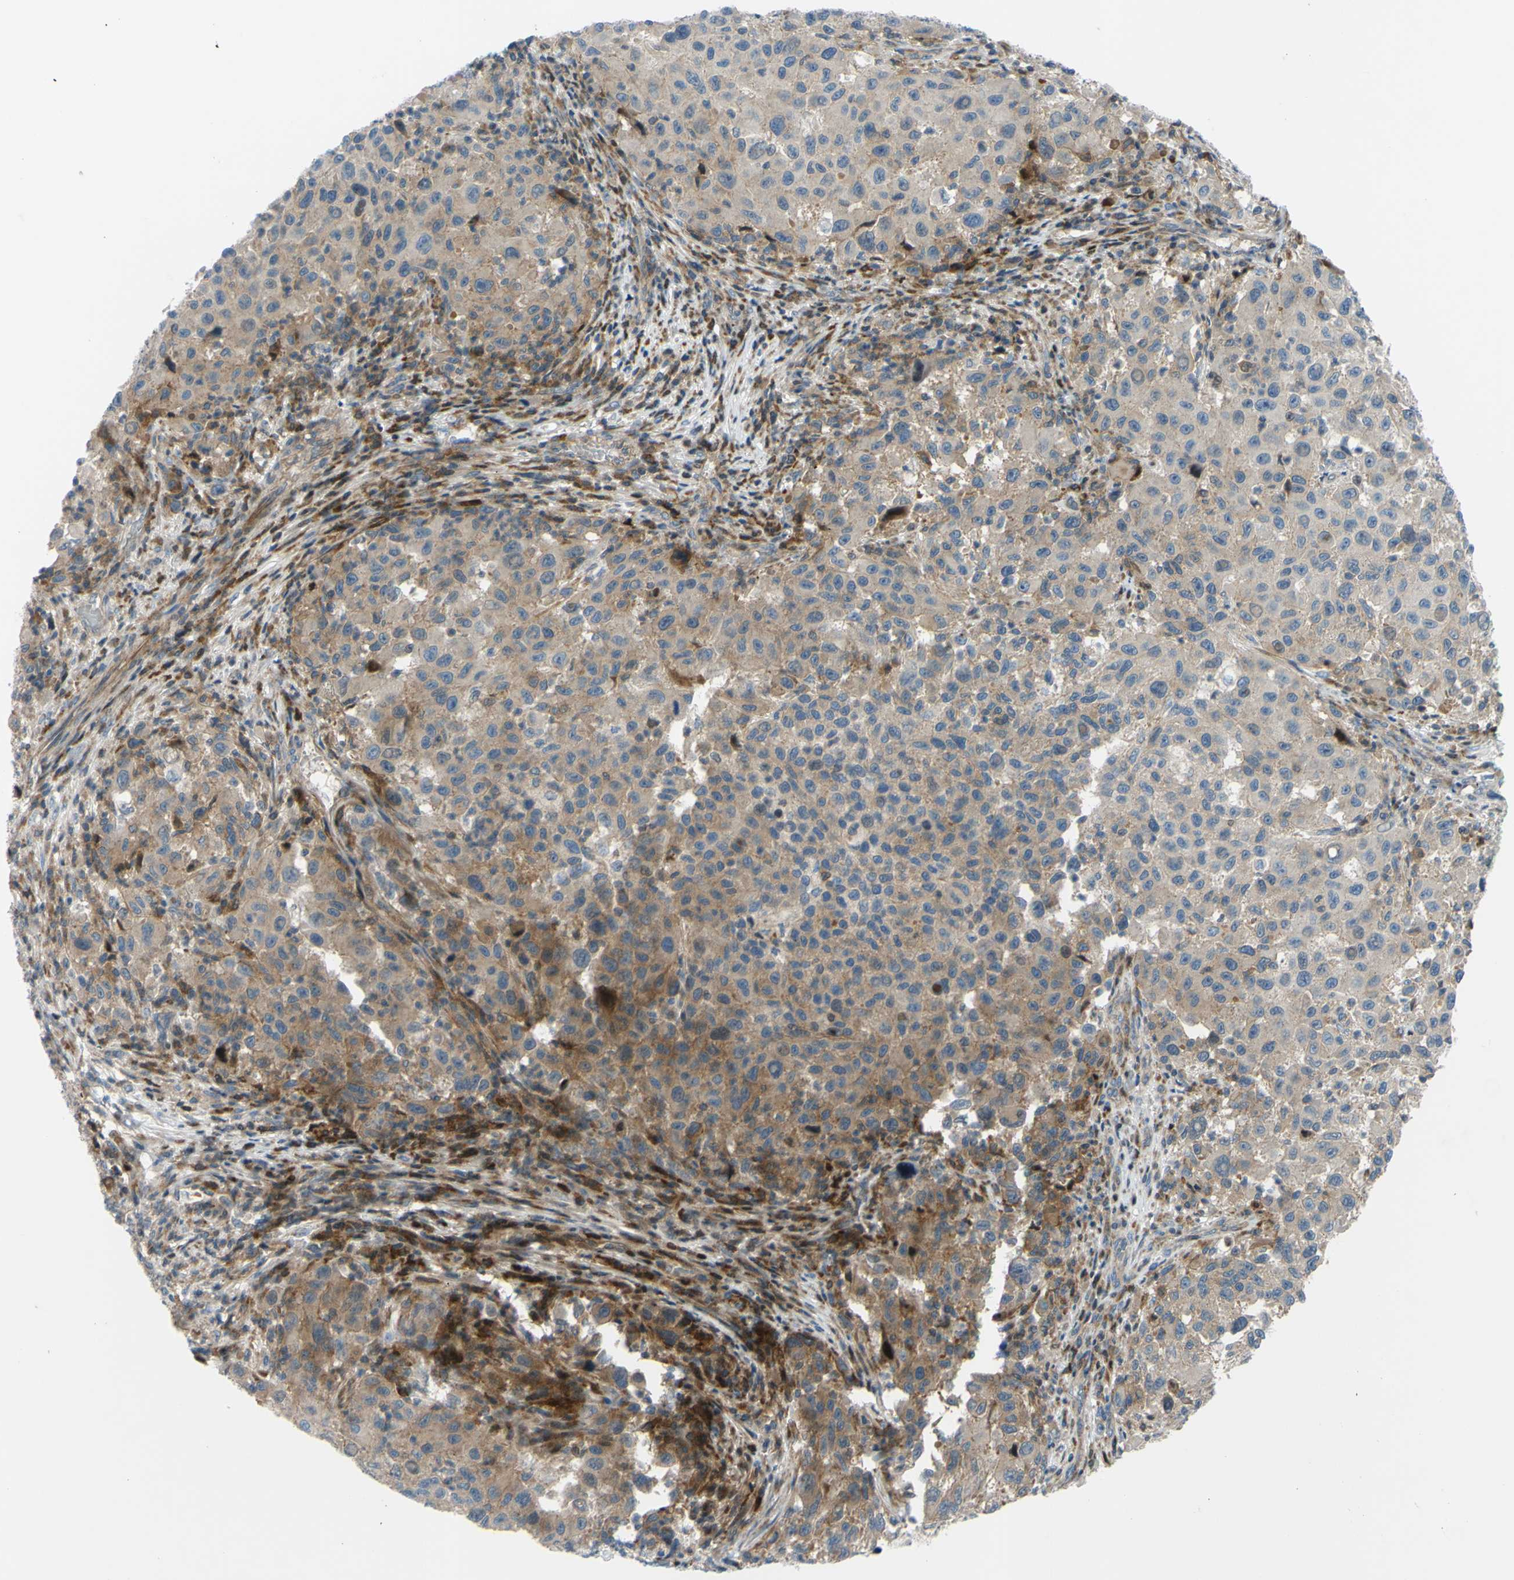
{"staining": {"intensity": "weak", "quantity": ">75%", "location": "cytoplasmic/membranous,nuclear"}, "tissue": "melanoma", "cell_type": "Tumor cells", "image_type": "cancer", "snomed": [{"axis": "morphology", "description": "Malignant melanoma, Metastatic site"}, {"axis": "topography", "description": "Lymph node"}], "caption": "Protein expression analysis of malignant melanoma (metastatic site) shows weak cytoplasmic/membranous and nuclear staining in approximately >75% of tumor cells.", "gene": "PAK2", "patient": {"sex": "male", "age": 61}}